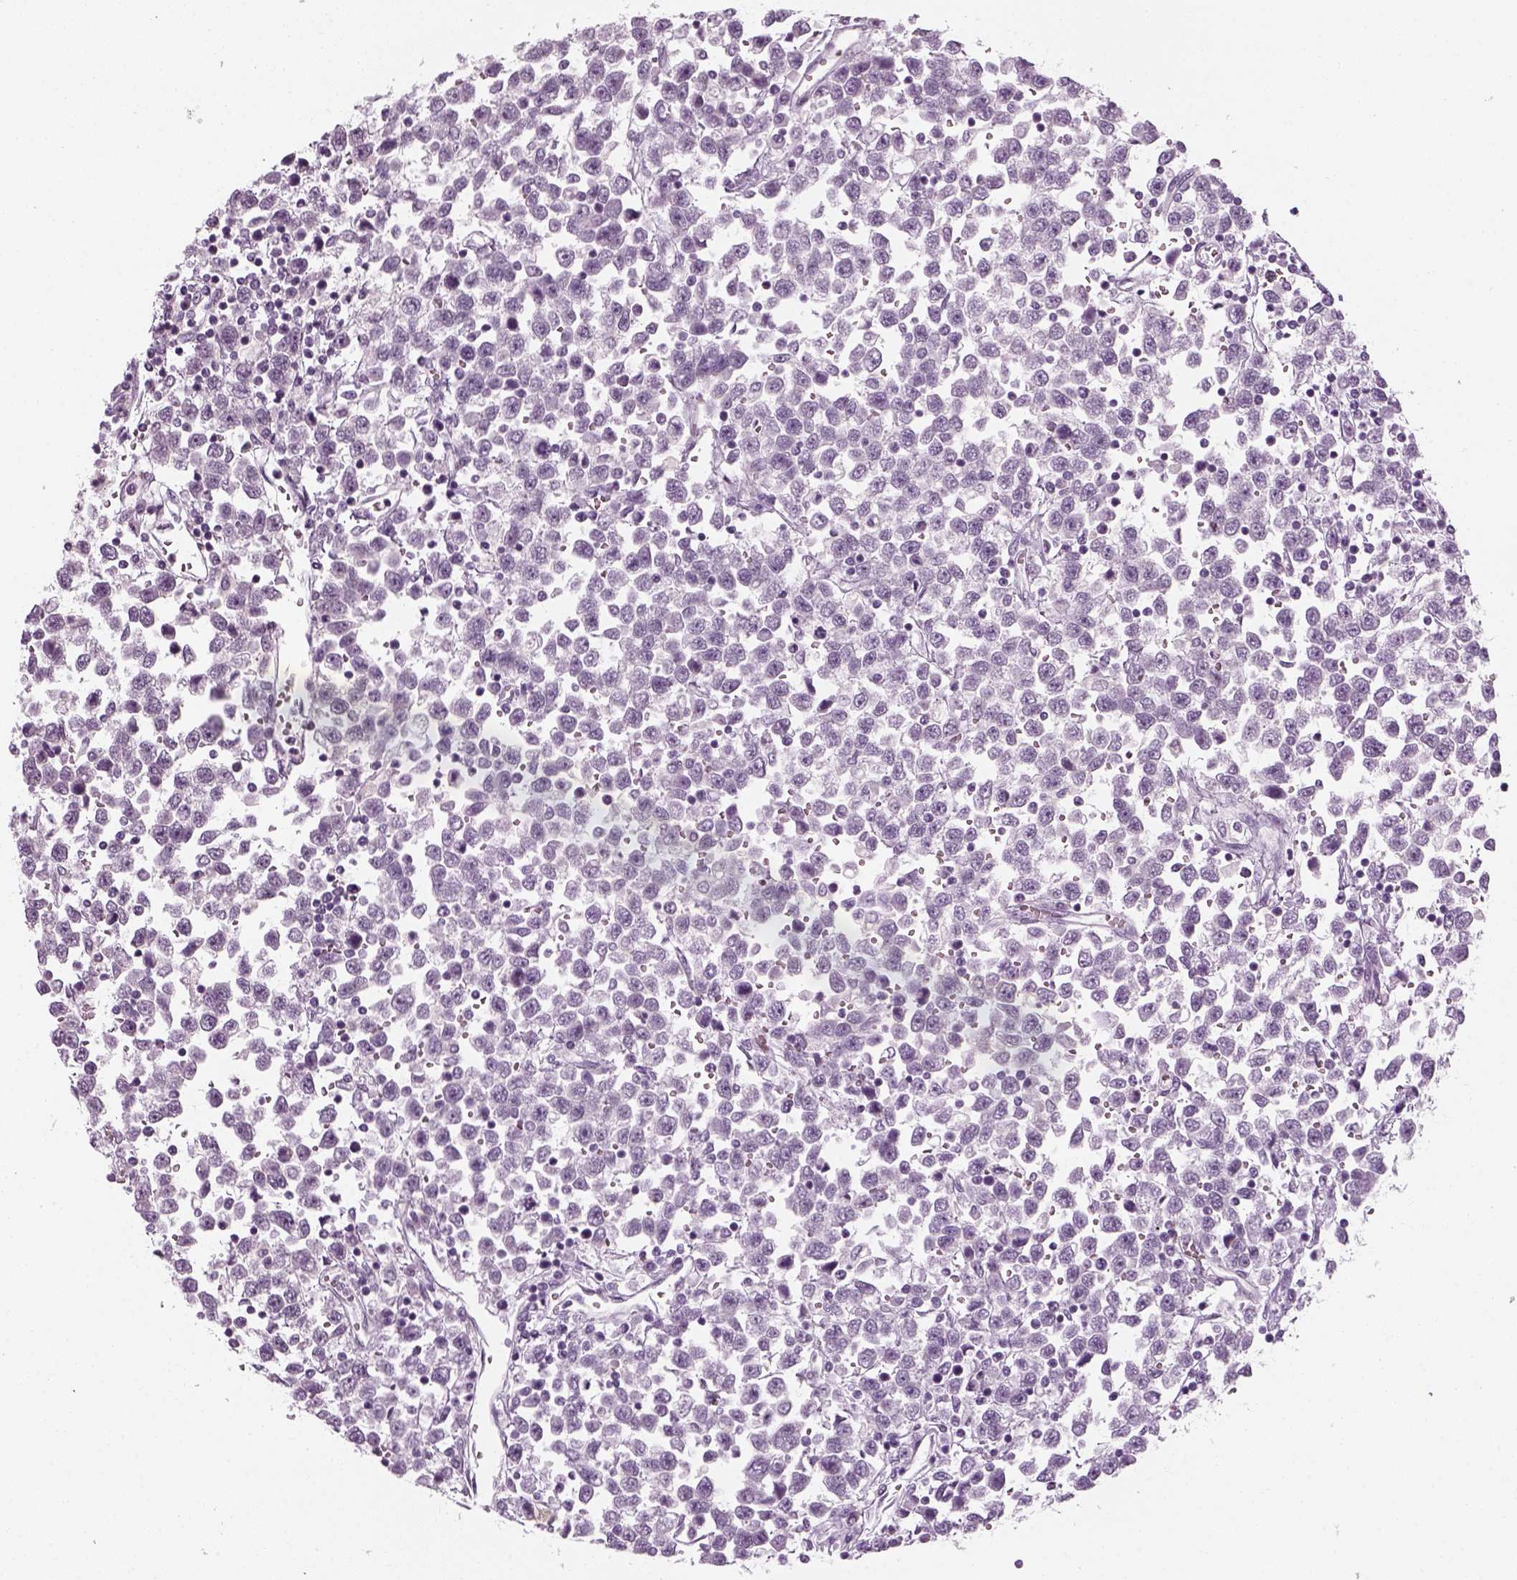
{"staining": {"intensity": "negative", "quantity": "none", "location": "none"}, "tissue": "testis cancer", "cell_type": "Tumor cells", "image_type": "cancer", "snomed": [{"axis": "morphology", "description": "Seminoma, NOS"}, {"axis": "topography", "description": "Testis"}], "caption": "Tumor cells show no significant positivity in testis seminoma.", "gene": "KRT75", "patient": {"sex": "male", "age": 34}}